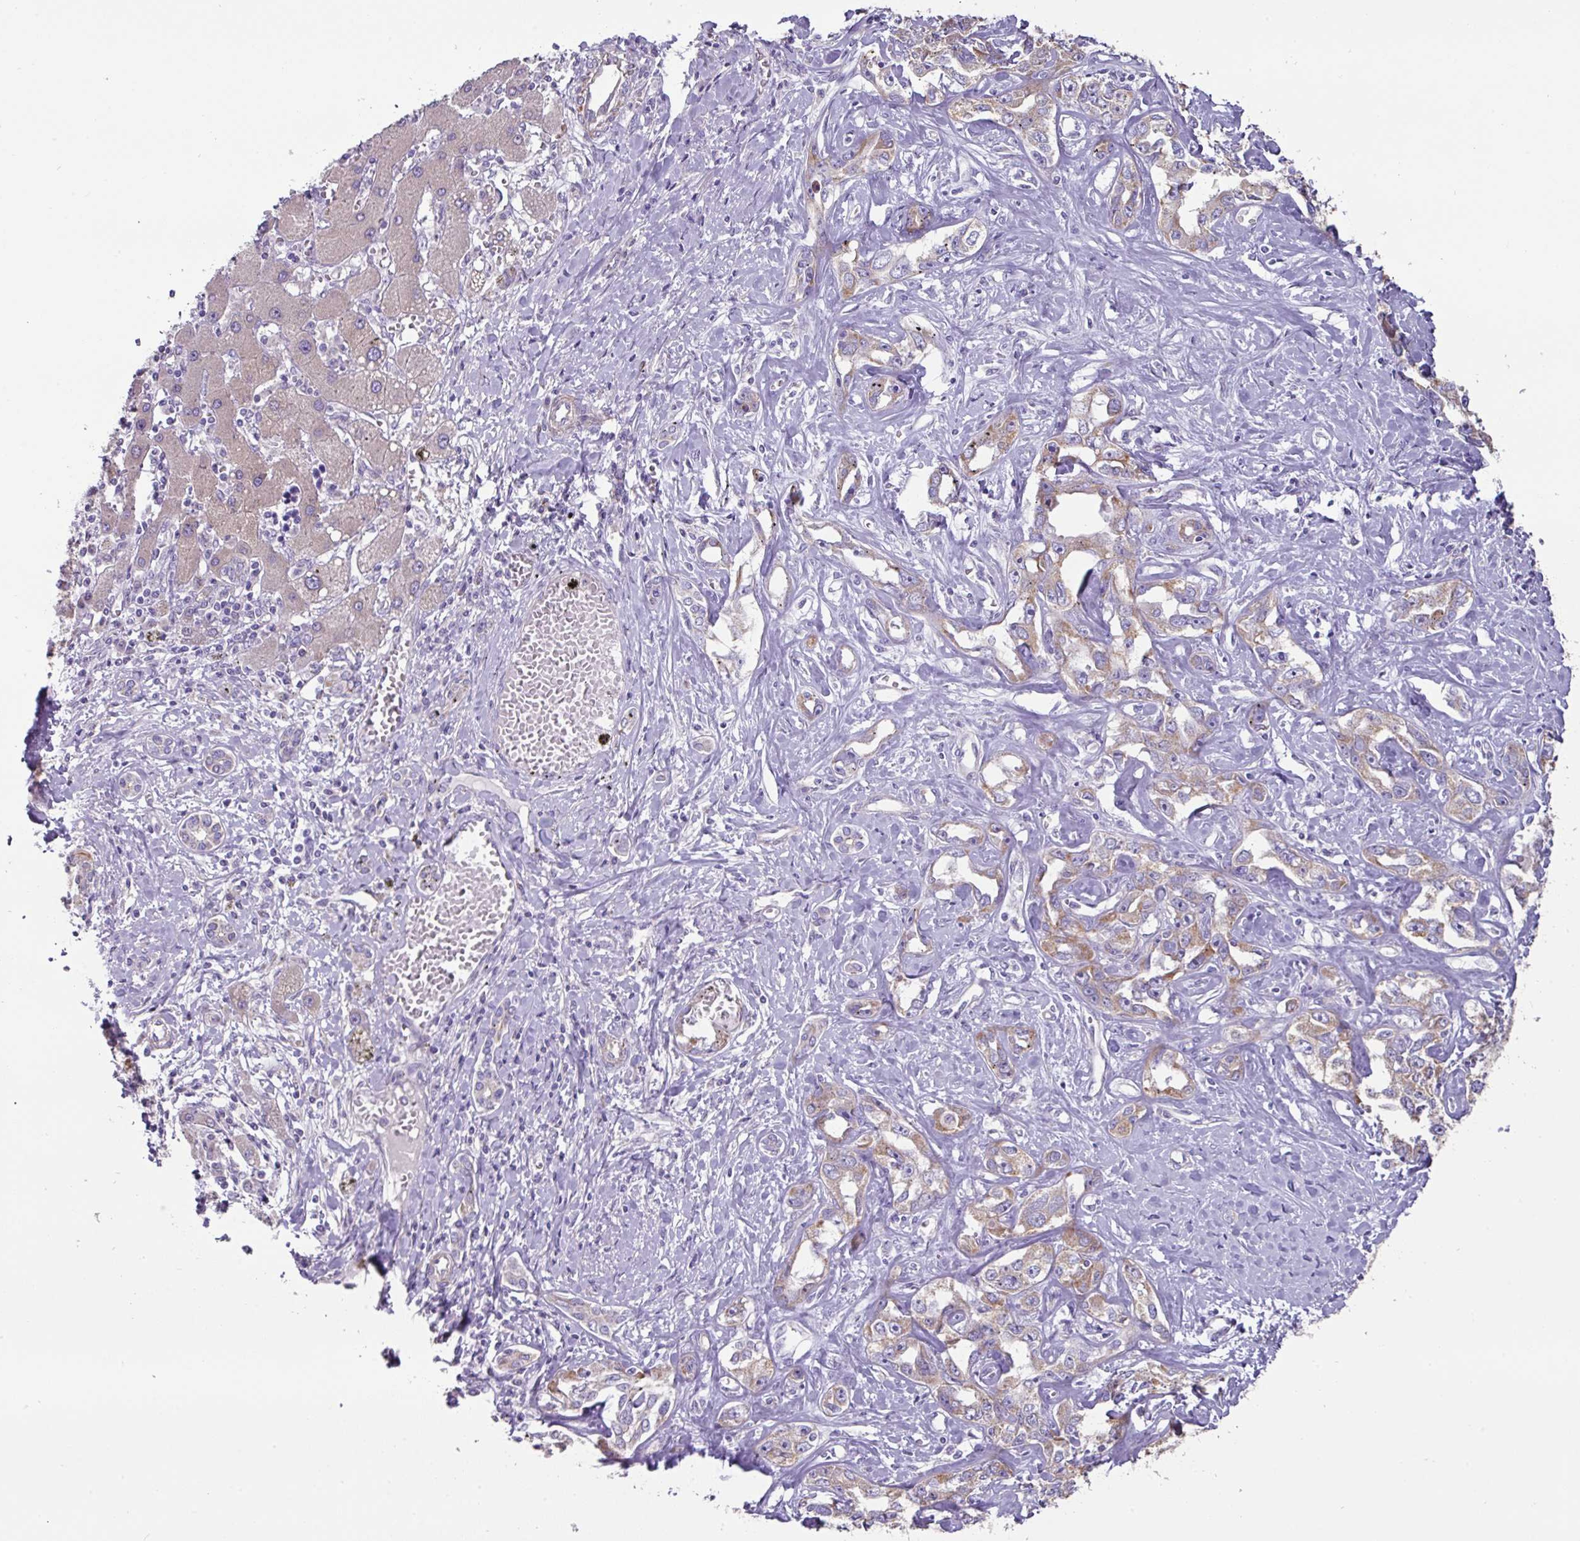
{"staining": {"intensity": "weak", "quantity": "25%-75%", "location": "cytoplasmic/membranous"}, "tissue": "liver cancer", "cell_type": "Tumor cells", "image_type": "cancer", "snomed": [{"axis": "morphology", "description": "Cholangiocarcinoma"}, {"axis": "topography", "description": "Liver"}], "caption": "Immunohistochemical staining of cholangiocarcinoma (liver) exhibits weak cytoplasmic/membranous protein staining in approximately 25%-75% of tumor cells.", "gene": "MRRF", "patient": {"sex": "male", "age": 59}}